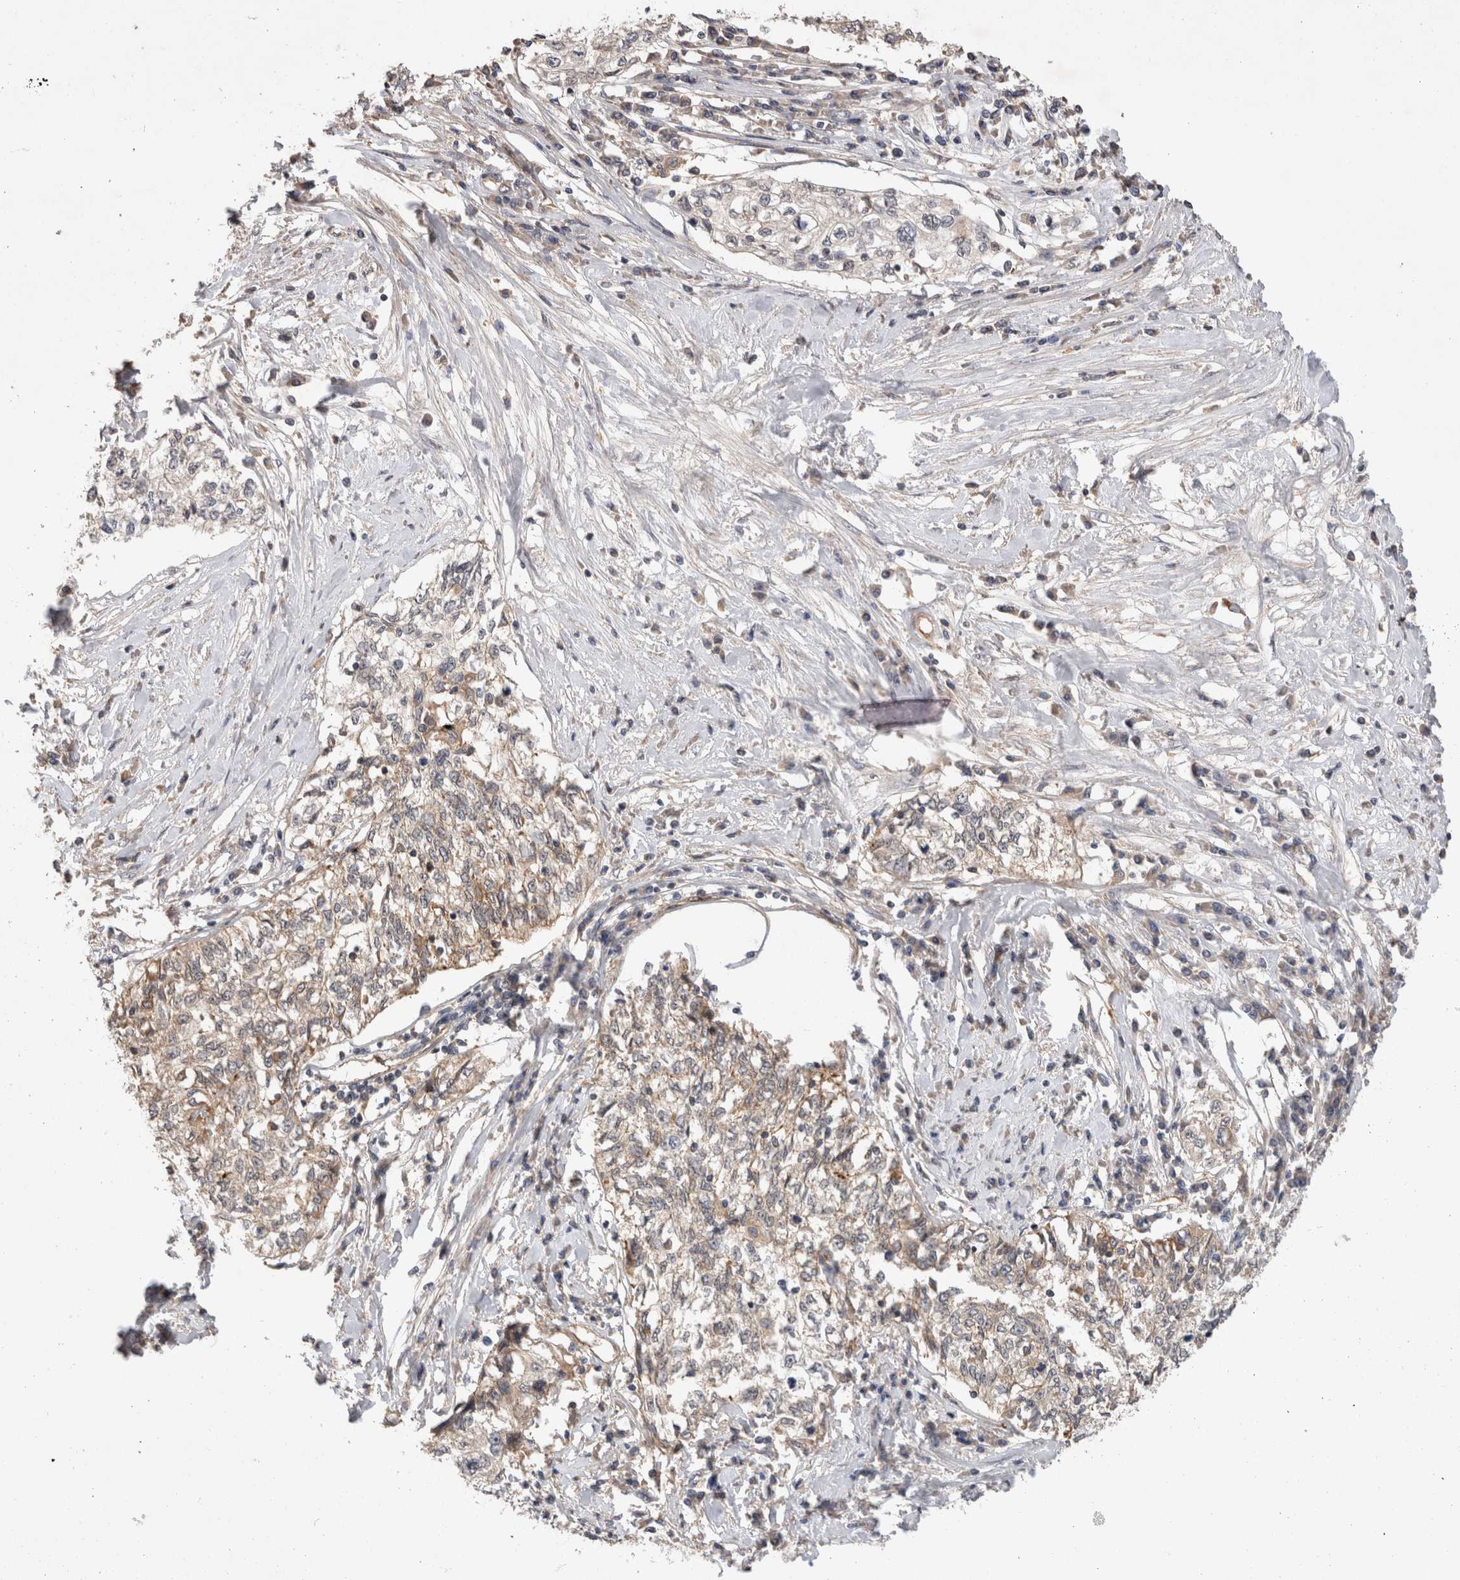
{"staining": {"intensity": "weak", "quantity": "25%-75%", "location": "cytoplasmic/membranous"}, "tissue": "cervical cancer", "cell_type": "Tumor cells", "image_type": "cancer", "snomed": [{"axis": "morphology", "description": "Squamous cell carcinoma, NOS"}, {"axis": "topography", "description": "Cervix"}], "caption": "Human cervical squamous cell carcinoma stained with a brown dye shows weak cytoplasmic/membranous positive staining in approximately 25%-75% of tumor cells.", "gene": "BNIP2", "patient": {"sex": "female", "age": 57}}